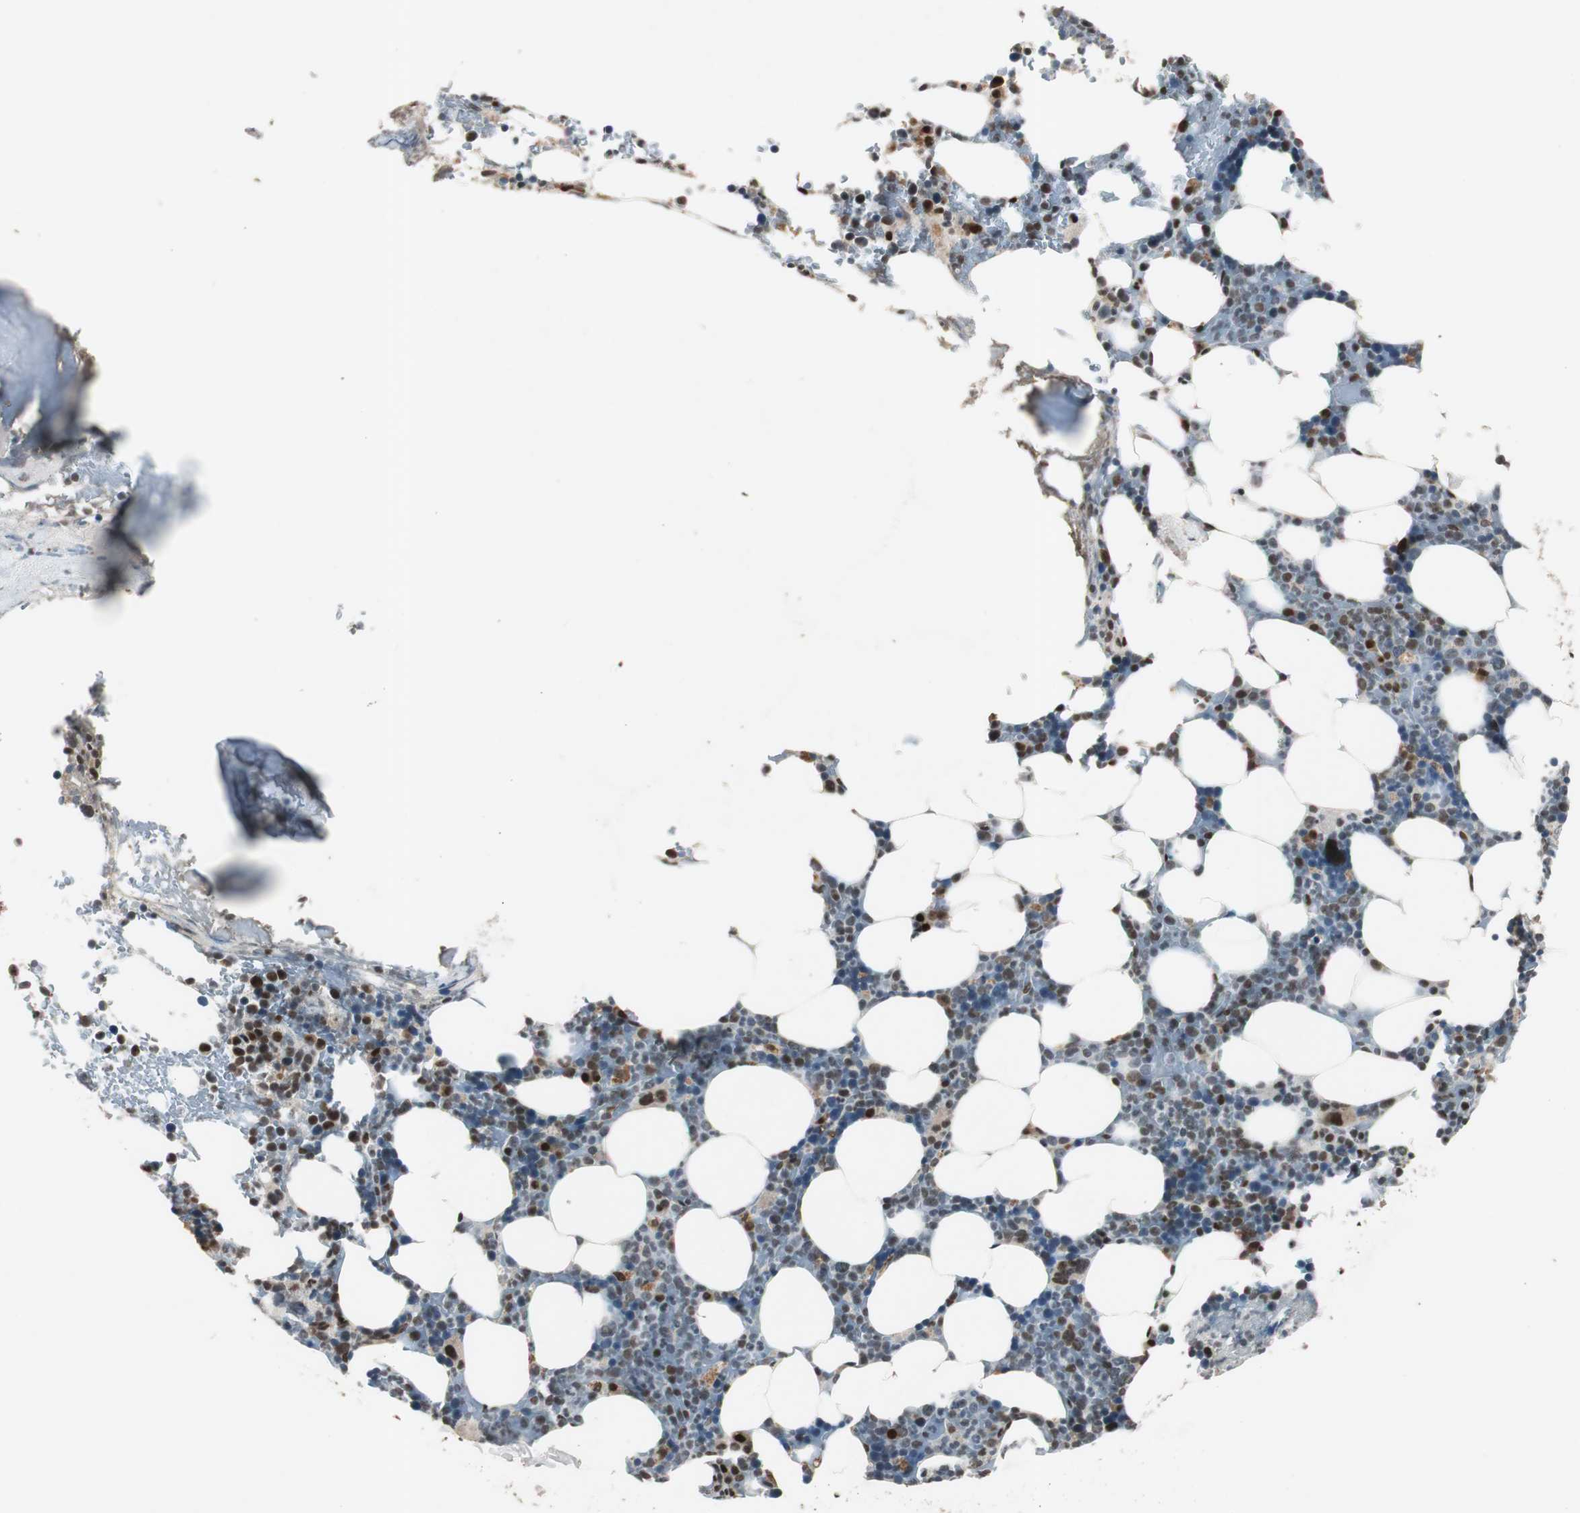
{"staining": {"intensity": "strong", "quantity": "25%-75%", "location": "cytoplasmic/membranous,nuclear"}, "tissue": "bone marrow", "cell_type": "Hematopoietic cells", "image_type": "normal", "snomed": [{"axis": "morphology", "description": "Normal tissue, NOS"}, {"axis": "topography", "description": "Bone marrow"}], "caption": "Immunohistochemical staining of benign human bone marrow demonstrates strong cytoplasmic/membranous,nuclear protein expression in approximately 25%-75% of hematopoietic cells. (DAB (3,3'-diaminobenzidine) IHC, brown staining for protein, blue staining for nuclei).", "gene": "BOLA1", "patient": {"sex": "female", "age": 73}}